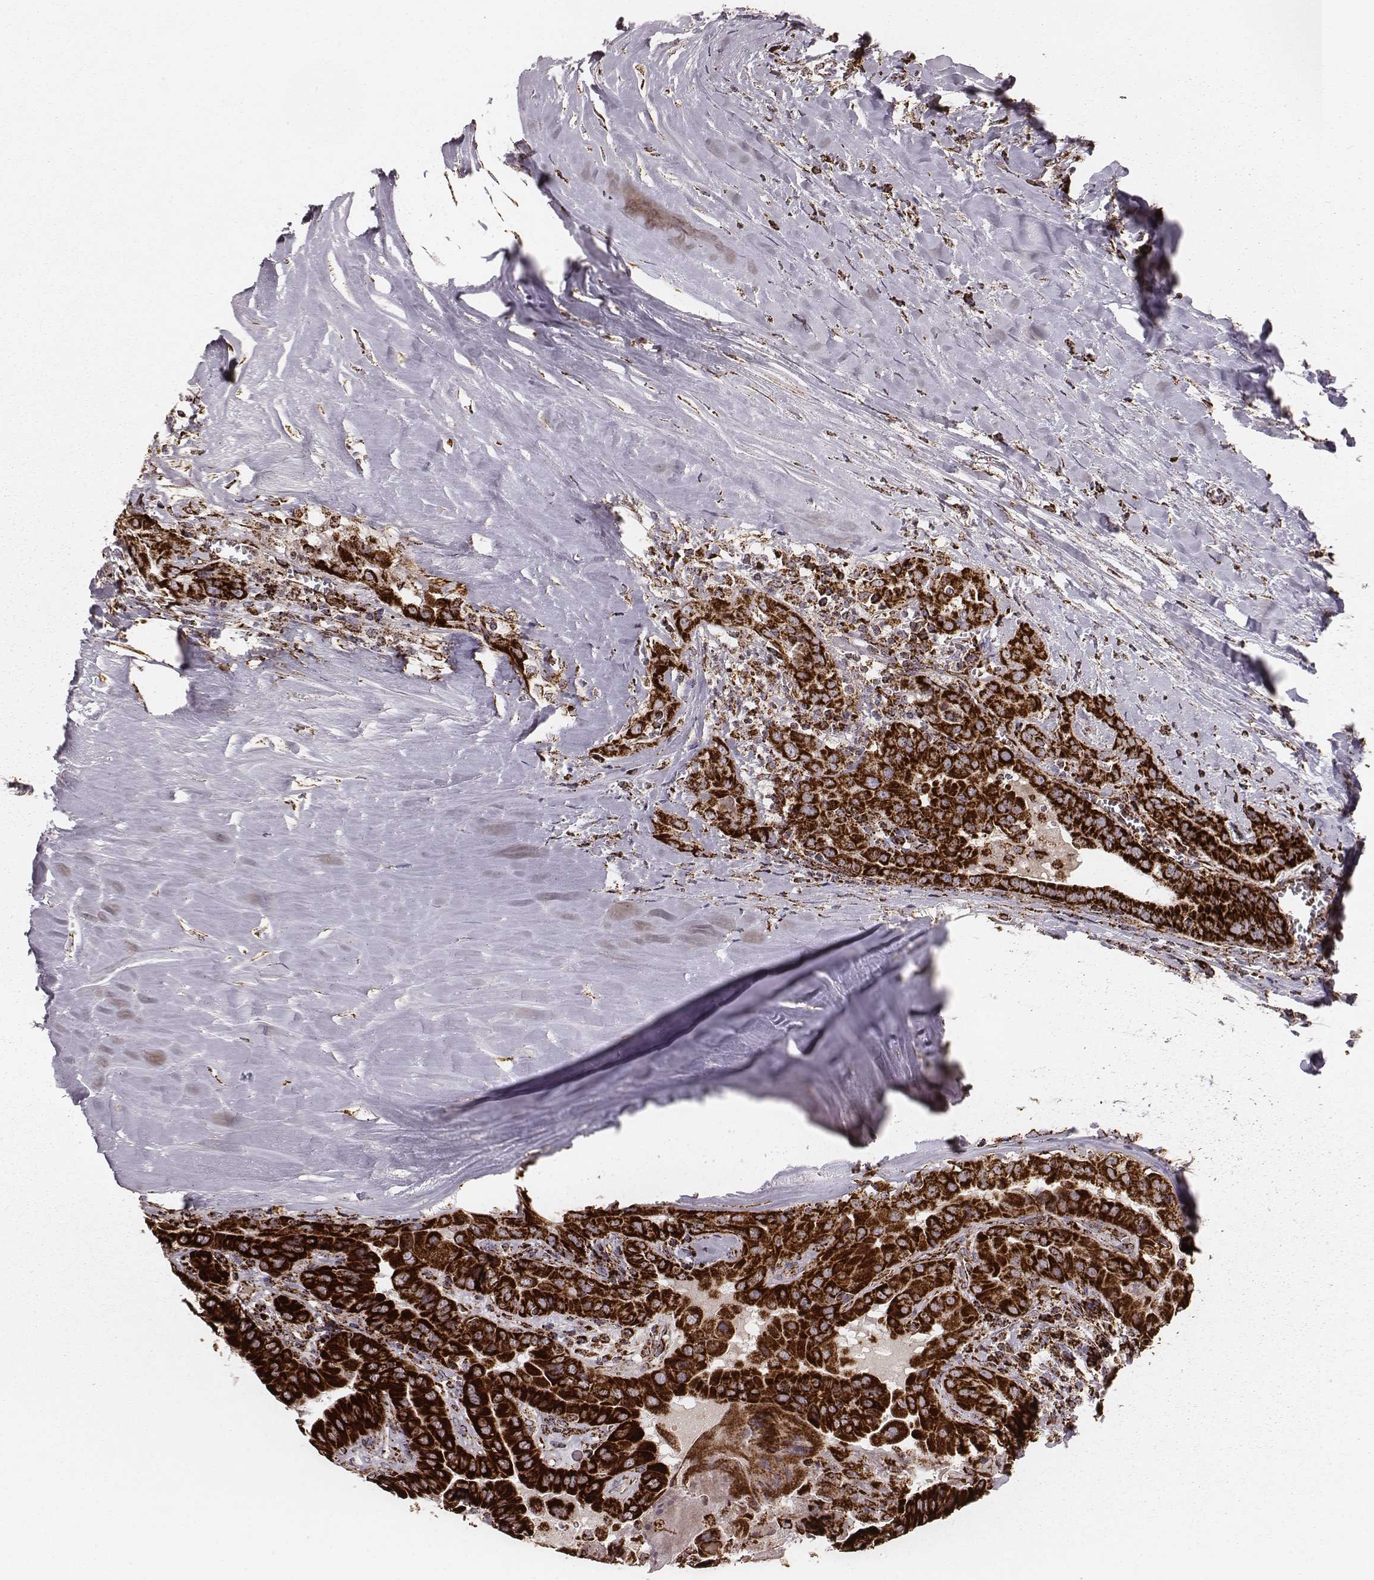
{"staining": {"intensity": "strong", "quantity": ">75%", "location": "cytoplasmic/membranous"}, "tissue": "thyroid cancer", "cell_type": "Tumor cells", "image_type": "cancer", "snomed": [{"axis": "morphology", "description": "Papillary adenocarcinoma, NOS"}, {"axis": "topography", "description": "Thyroid gland"}], "caption": "IHC of human thyroid cancer displays high levels of strong cytoplasmic/membranous staining in about >75% of tumor cells. IHC stains the protein of interest in brown and the nuclei are stained blue.", "gene": "TUFM", "patient": {"sex": "female", "age": 37}}